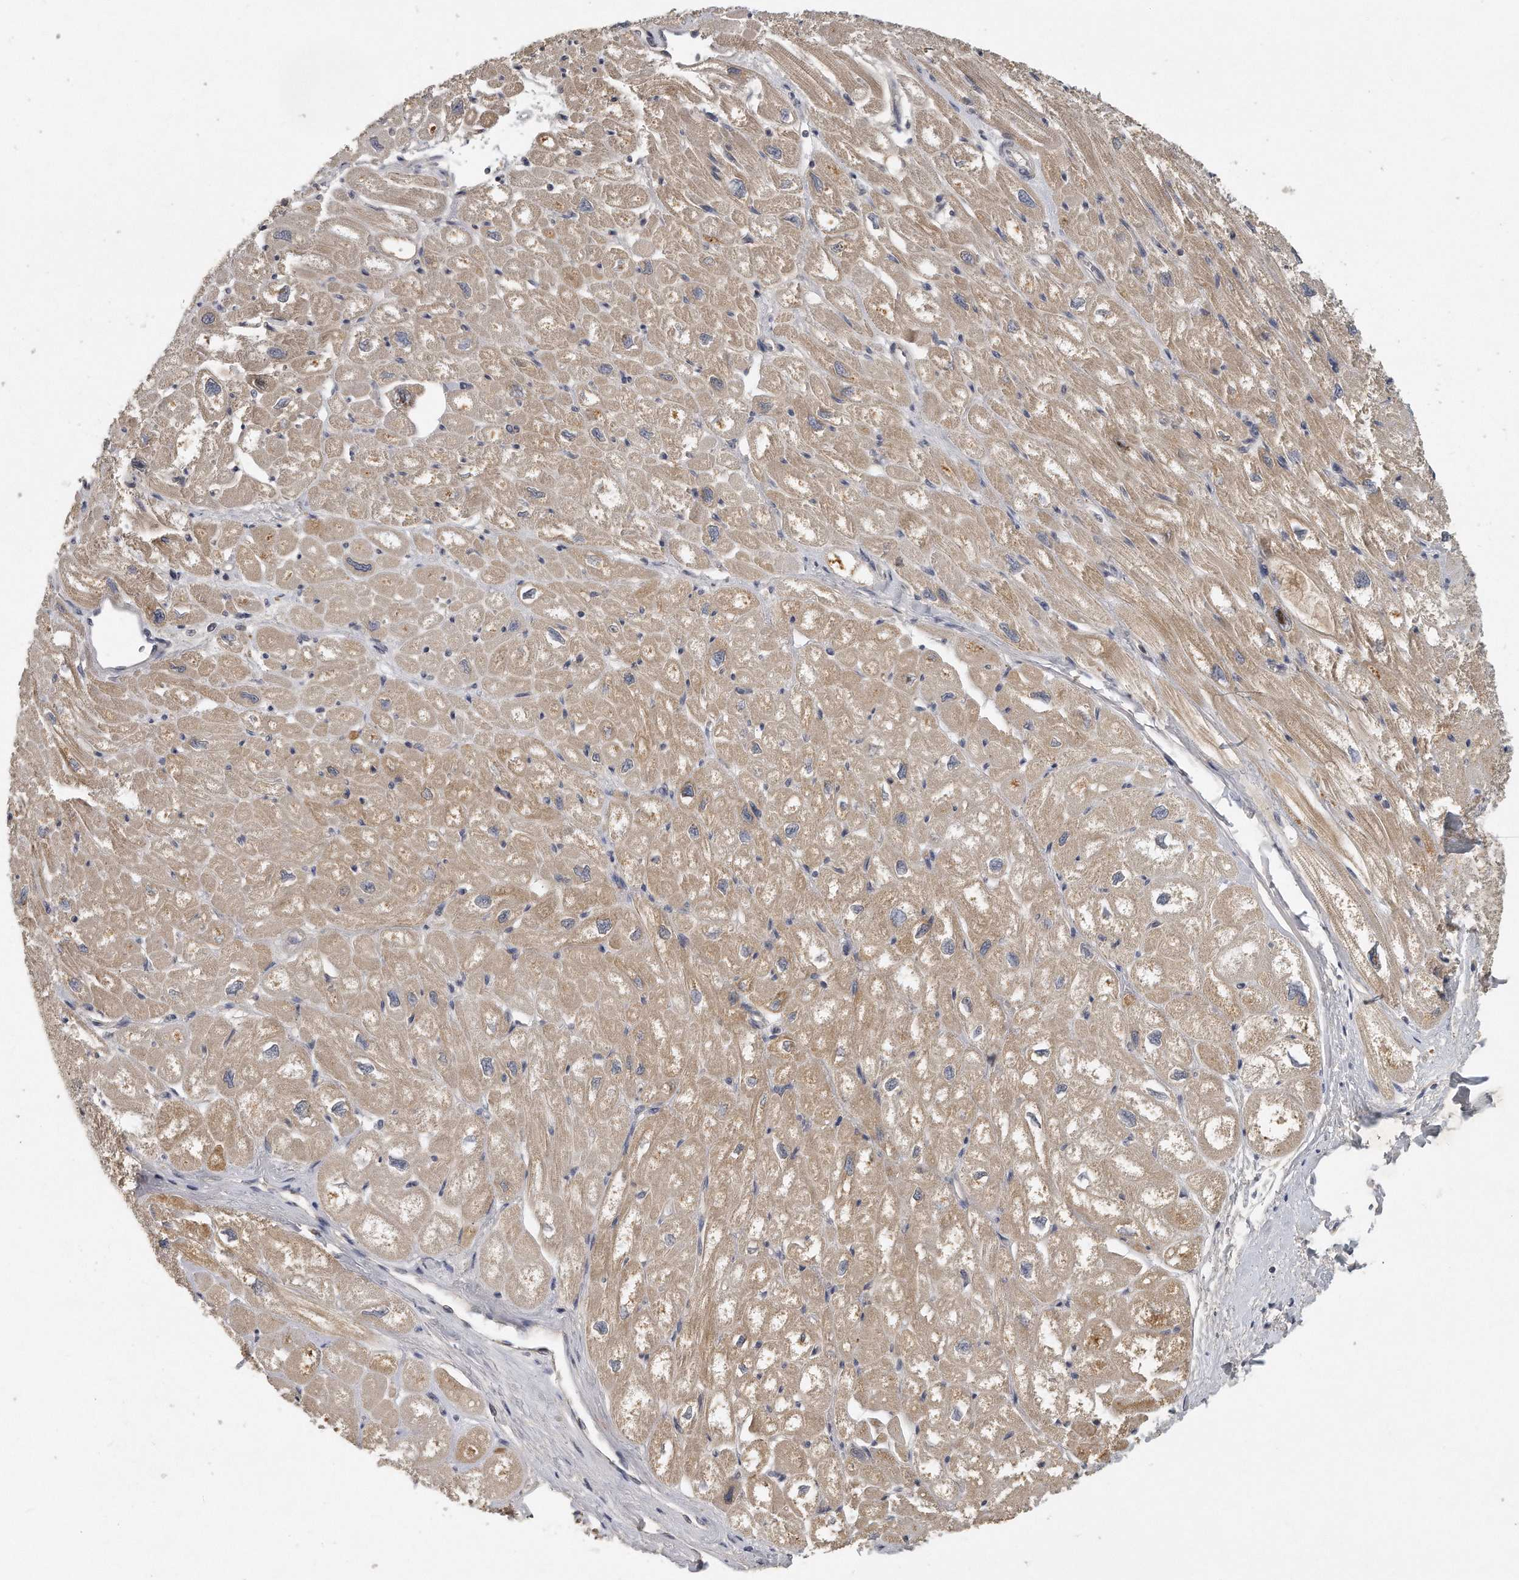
{"staining": {"intensity": "moderate", "quantity": ">75%", "location": "cytoplasmic/membranous"}, "tissue": "heart muscle", "cell_type": "Cardiomyocytes", "image_type": "normal", "snomed": [{"axis": "morphology", "description": "Normal tissue, NOS"}, {"axis": "topography", "description": "Heart"}], "caption": "Protein expression analysis of benign human heart muscle reveals moderate cytoplasmic/membranous expression in about >75% of cardiomyocytes. (DAB (3,3'-diaminobenzidine) = brown stain, brightfield microscopy at high magnification).", "gene": "TRAPPC14", "patient": {"sex": "male", "age": 50}}